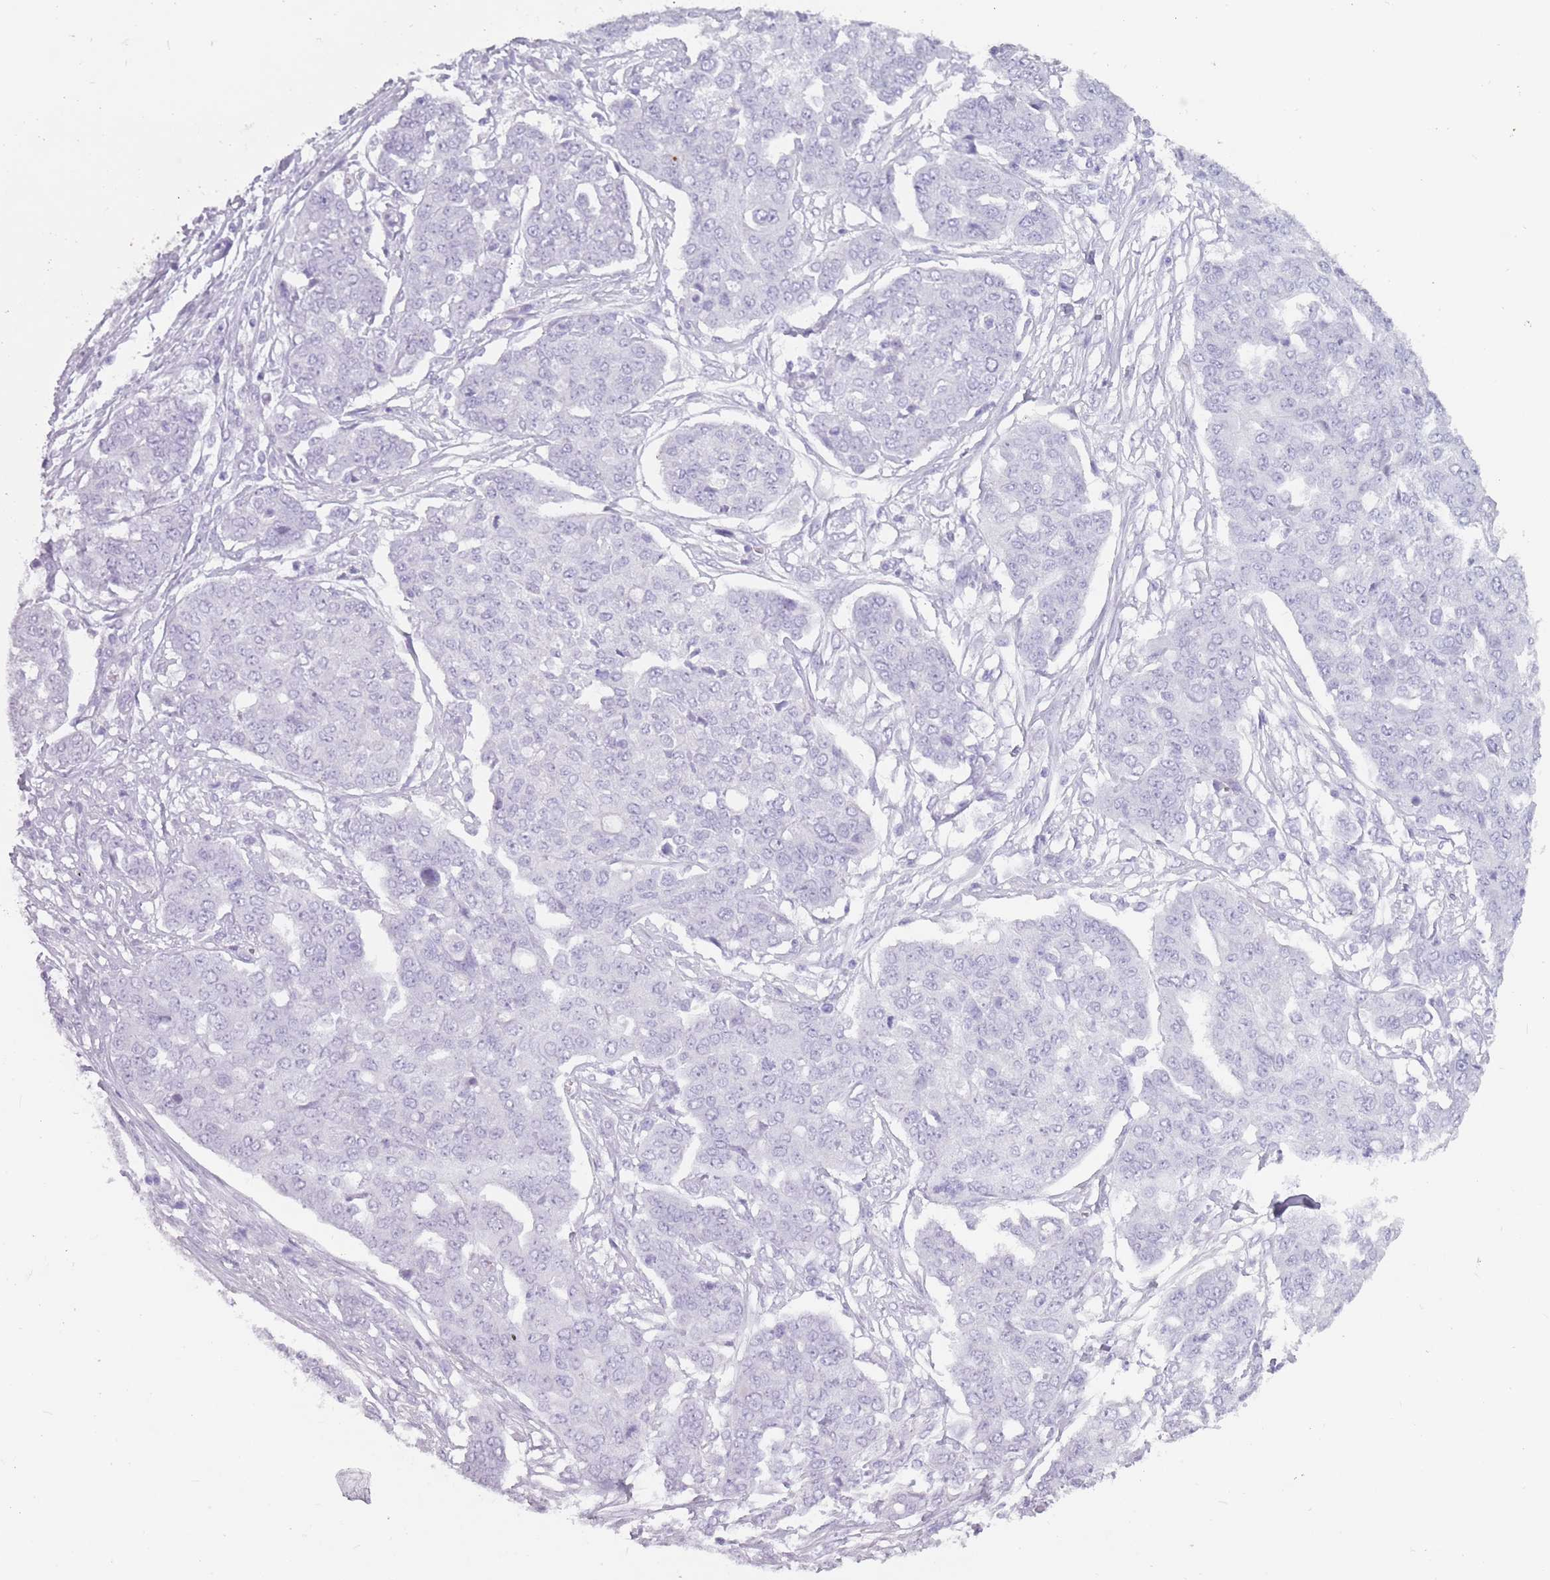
{"staining": {"intensity": "negative", "quantity": "none", "location": "none"}, "tissue": "ovarian cancer", "cell_type": "Tumor cells", "image_type": "cancer", "snomed": [{"axis": "morphology", "description": "Cystadenocarcinoma, serous, NOS"}, {"axis": "topography", "description": "Soft tissue"}, {"axis": "topography", "description": "Ovary"}], "caption": "This is a photomicrograph of immunohistochemistry (IHC) staining of serous cystadenocarcinoma (ovarian), which shows no staining in tumor cells.", "gene": "PNMA3", "patient": {"sex": "female", "age": 57}}